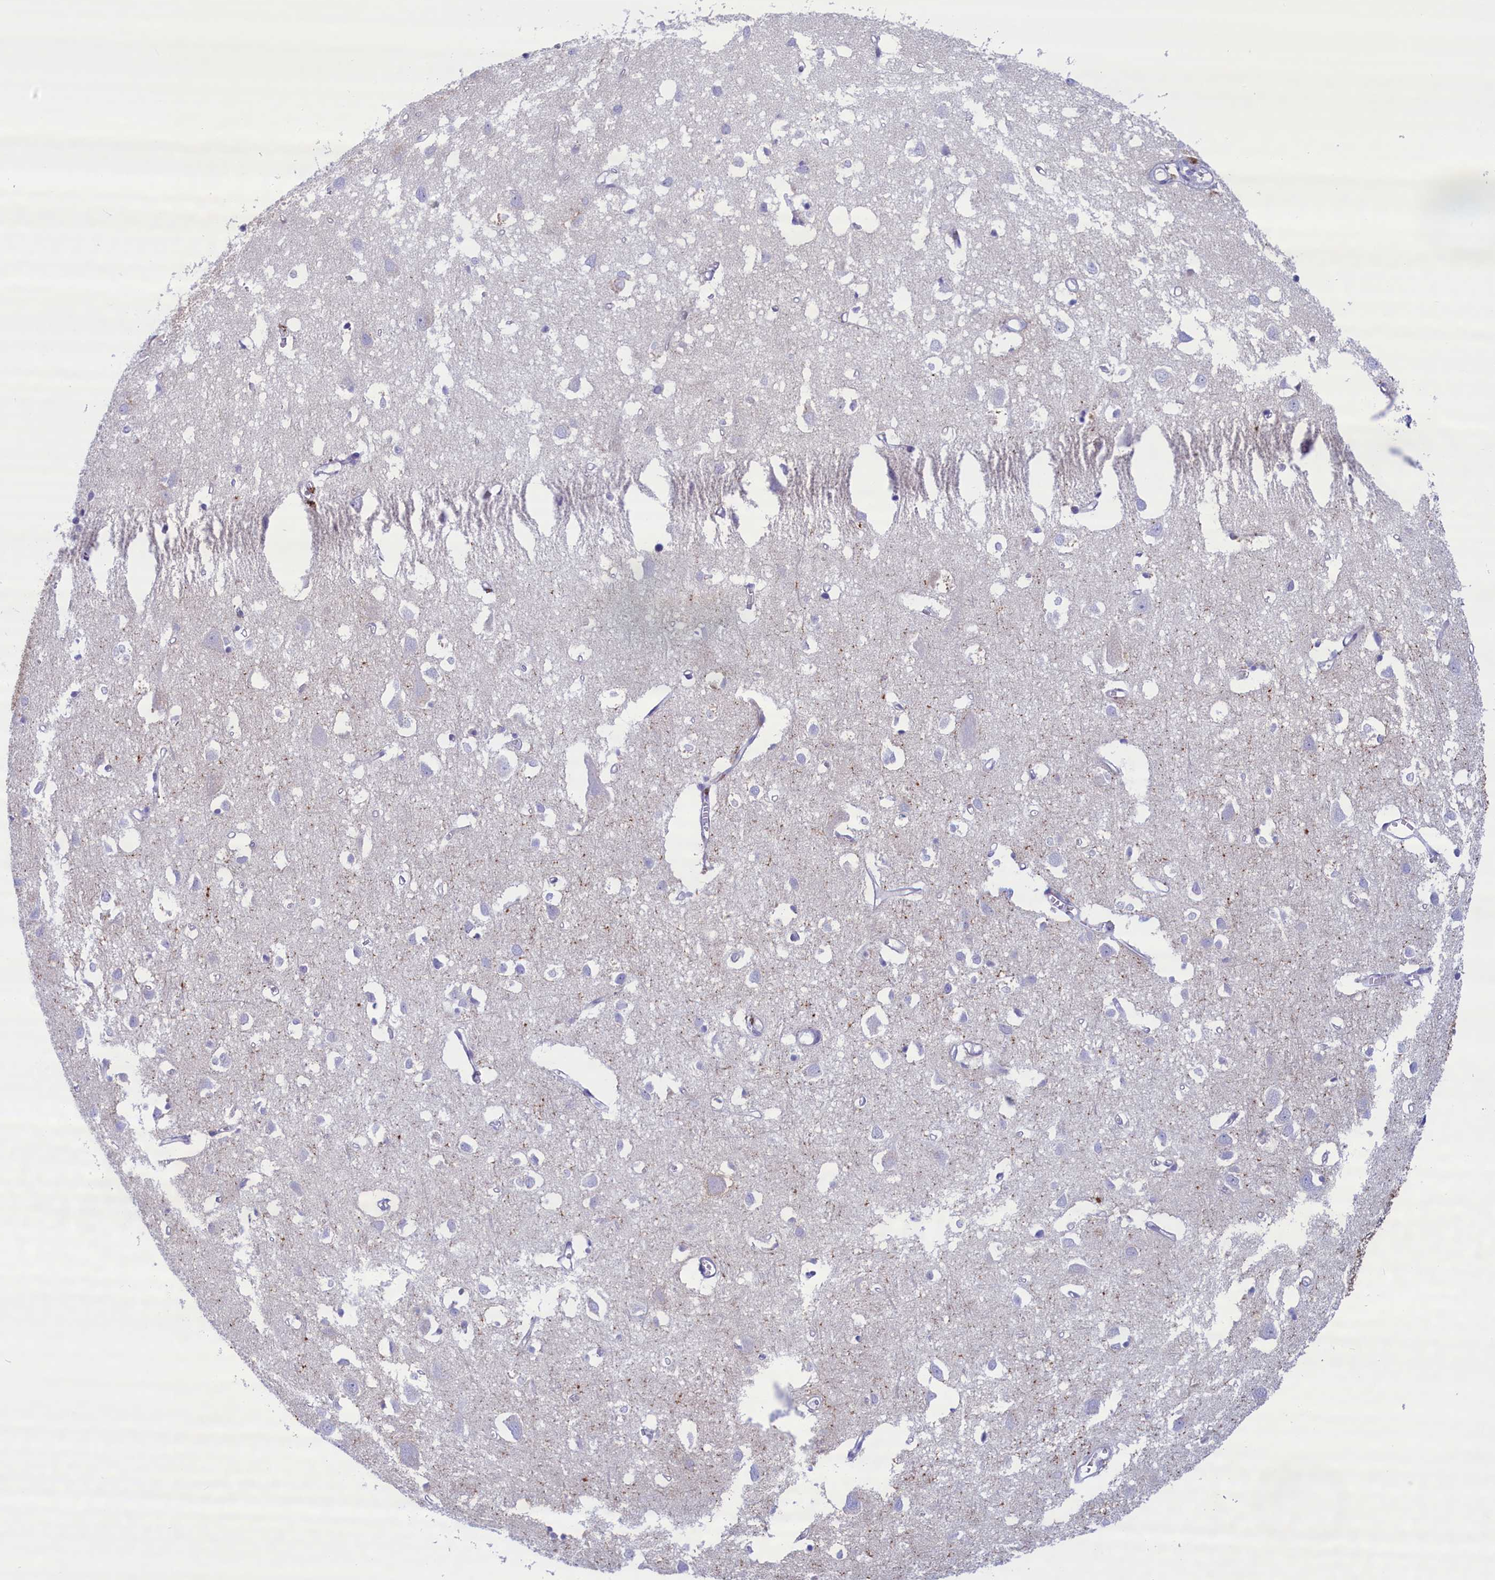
{"staining": {"intensity": "negative", "quantity": "none", "location": "none"}, "tissue": "cerebral cortex", "cell_type": "Endothelial cells", "image_type": "normal", "snomed": [{"axis": "morphology", "description": "Normal tissue, NOS"}, {"axis": "topography", "description": "Cerebral cortex"}], "caption": "High power microscopy image of an immunohistochemistry micrograph of unremarkable cerebral cortex, revealing no significant expression in endothelial cells. The staining is performed using DAB brown chromogen with nuclei counter-stained in using hematoxylin.", "gene": "MPV17L2", "patient": {"sex": "female", "age": 64}}